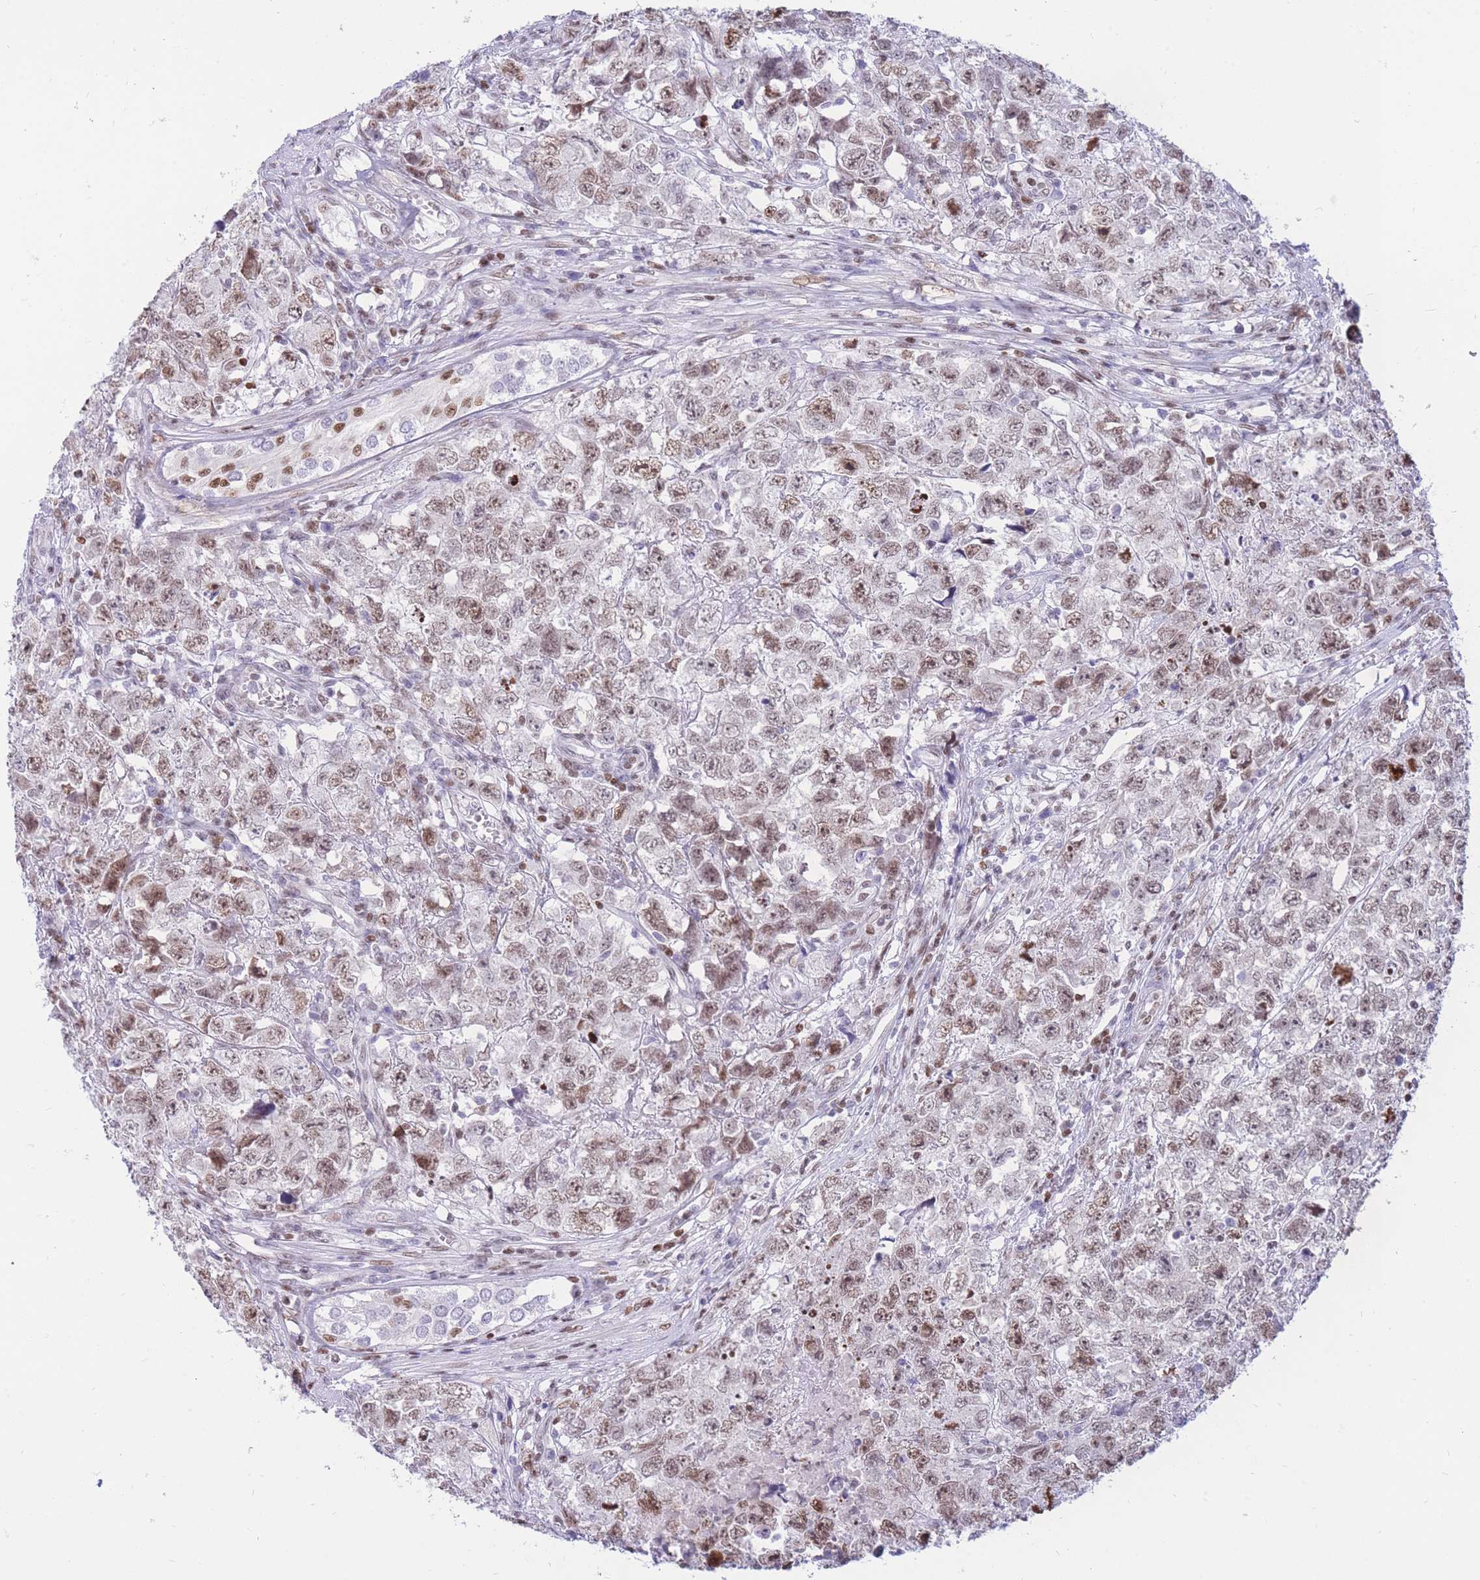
{"staining": {"intensity": "moderate", "quantity": ">75%", "location": "nuclear"}, "tissue": "testis cancer", "cell_type": "Tumor cells", "image_type": "cancer", "snomed": [{"axis": "morphology", "description": "Carcinoma, Embryonal, NOS"}, {"axis": "topography", "description": "Testis"}], "caption": "This photomicrograph reveals immunohistochemistry (IHC) staining of human embryonal carcinoma (testis), with medium moderate nuclear staining in approximately >75% of tumor cells.", "gene": "HMGN1", "patient": {"sex": "male", "age": 22}}